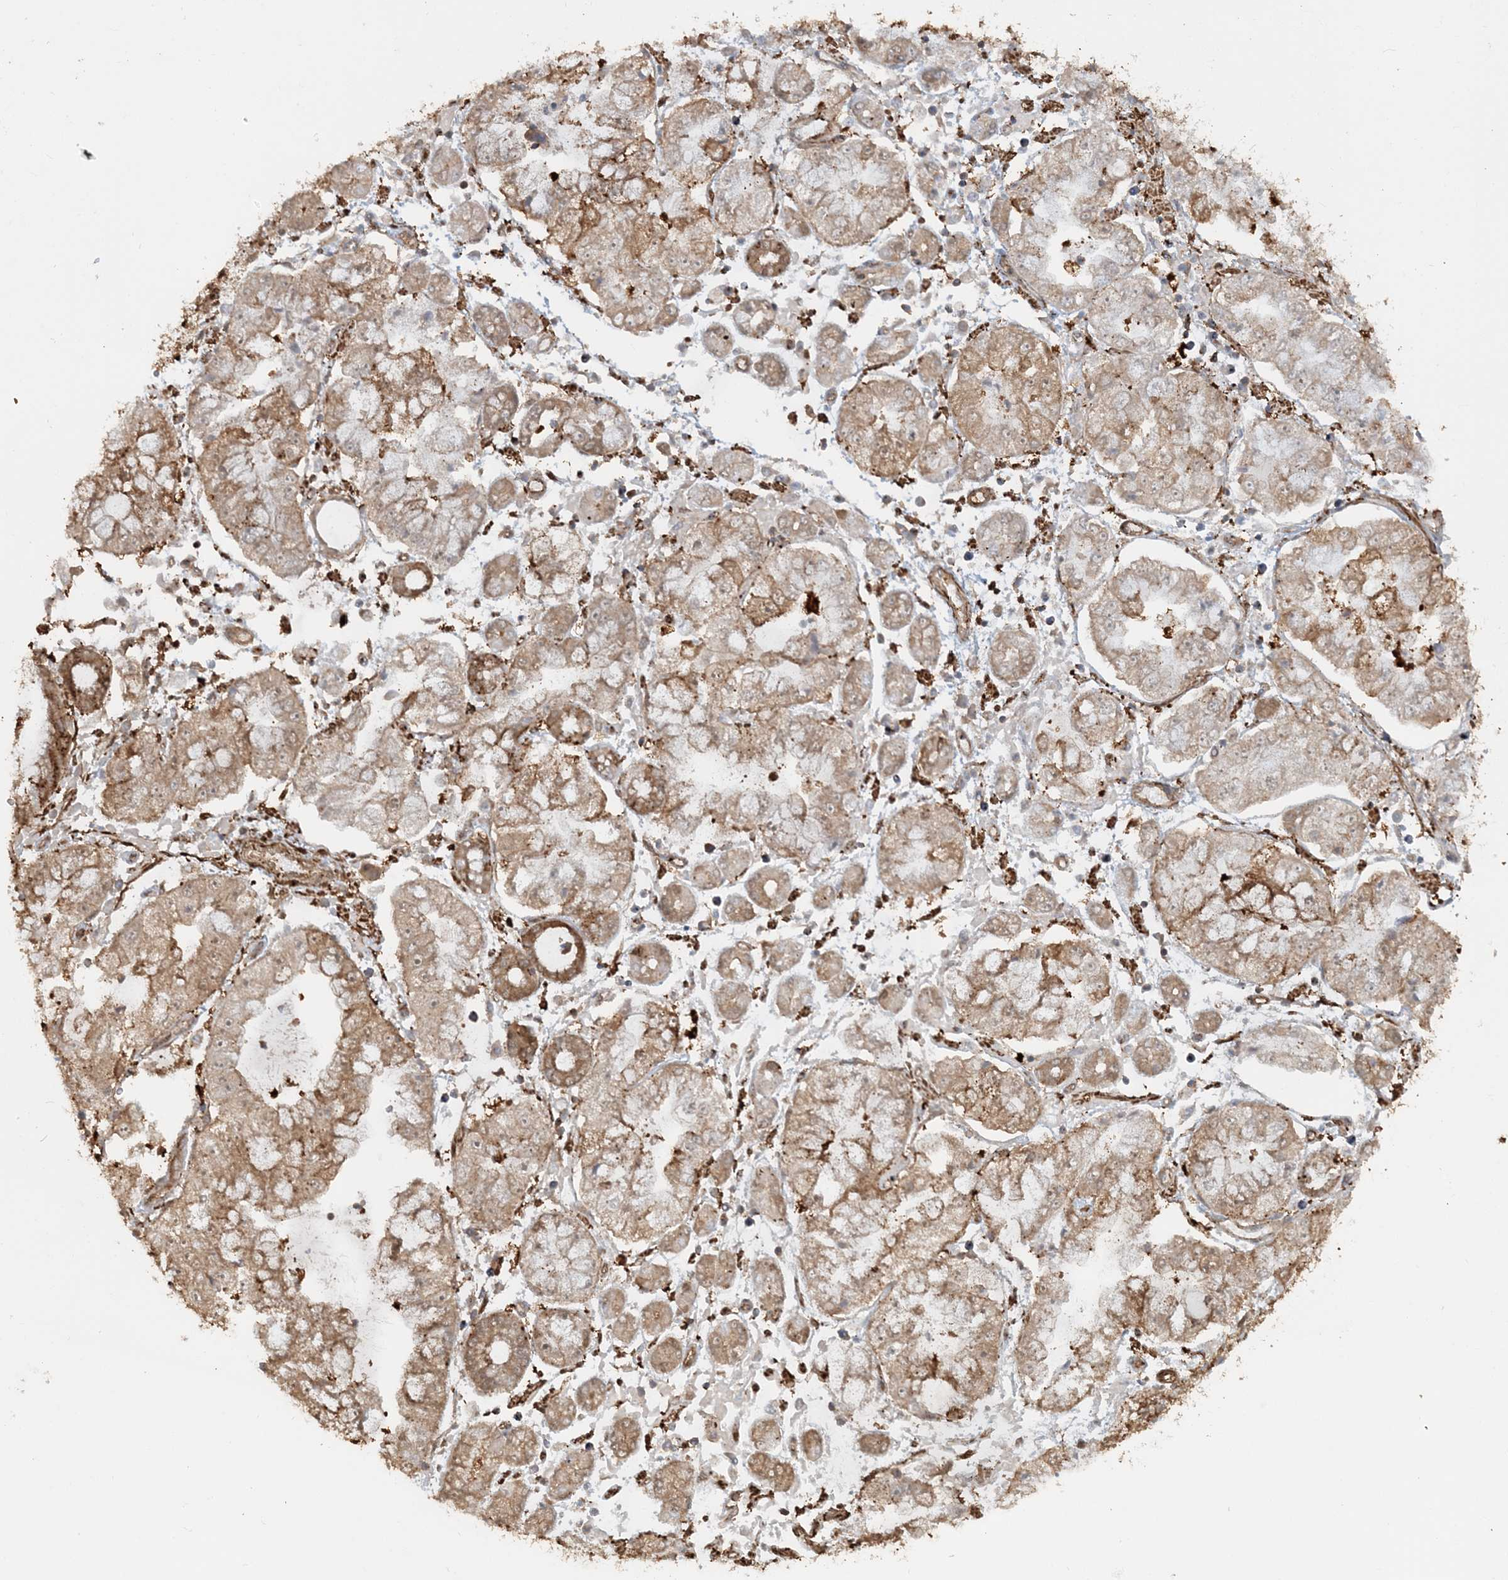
{"staining": {"intensity": "moderate", "quantity": "25%-75%", "location": "cytoplasmic/membranous"}, "tissue": "stomach cancer", "cell_type": "Tumor cells", "image_type": "cancer", "snomed": [{"axis": "morphology", "description": "Adenocarcinoma, NOS"}, {"axis": "topography", "description": "Stomach"}], "caption": "Stomach cancer (adenocarcinoma) tissue reveals moderate cytoplasmic/membranous staining in about 25%-75% of tumor cells, visualized by immunohistochemistry.", "gene": "DSTN", "patient": {"sex": "male", "age": 76}}